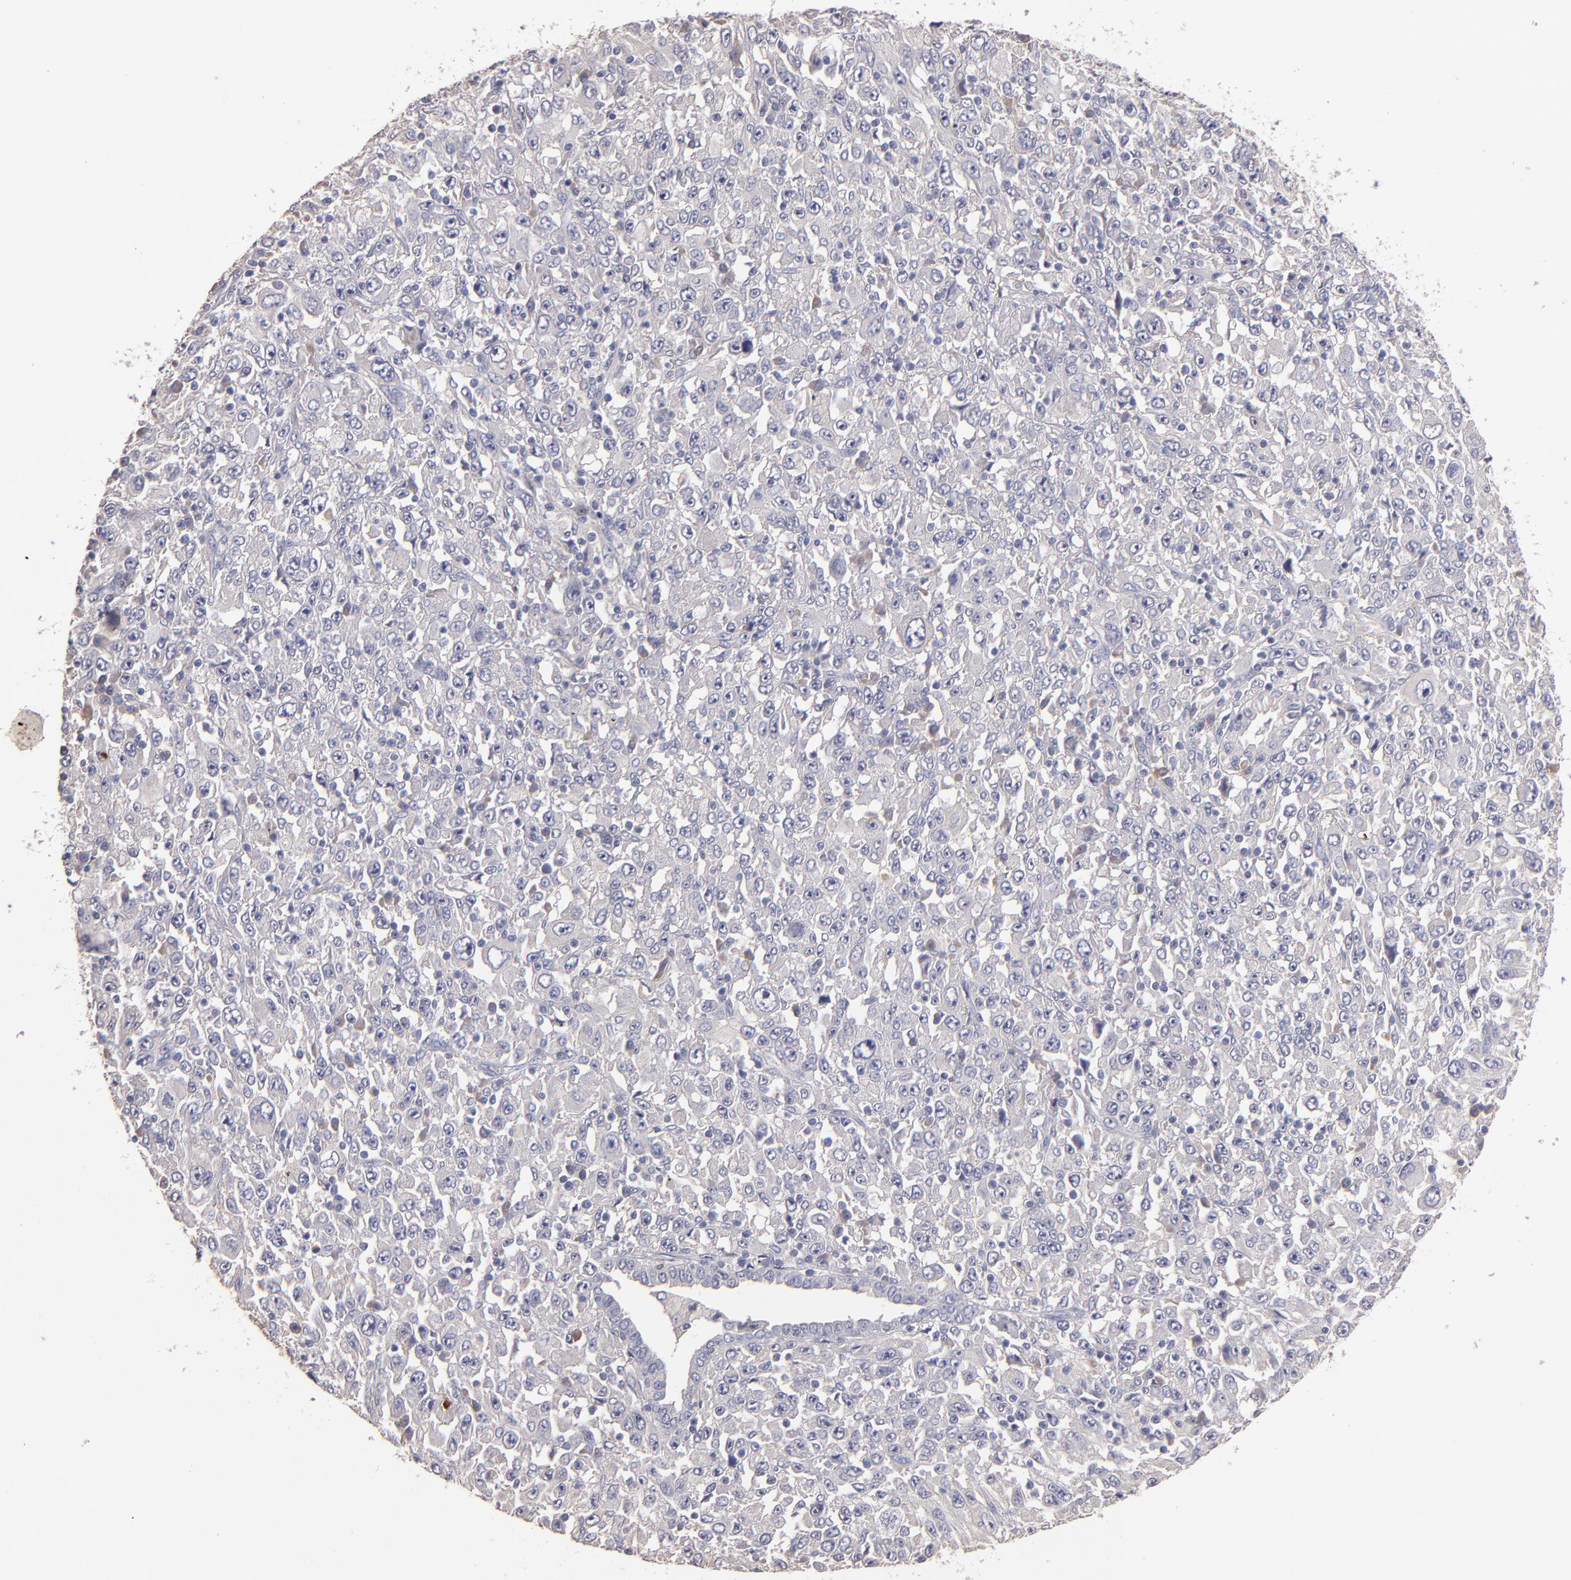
{"staining": {"intensity": "weak", "quantity": "<25%", "location": "cytoplasmic/membranous"}, "tissue": "melanoma", "cell_type": "Tumor cells", "image_type": "cancer", "snomed": [{"axis": "morphology", "description": "Malignant melanoma, Metastatic site"}, {"axis": "topography", "description": "Skin"}], "caption": "Immunohistochemistry (IHC) of malignant melanoma (metastatic site) reveals no staining in tumor cells. The staining was performed using DAB to visualize the protein expression in brown, while the nuclei were stained in blue with hematoxylin (Magnification: 20x).", "gene": "MAGEE1", "patient": {"sex": "female", "age": 56}}